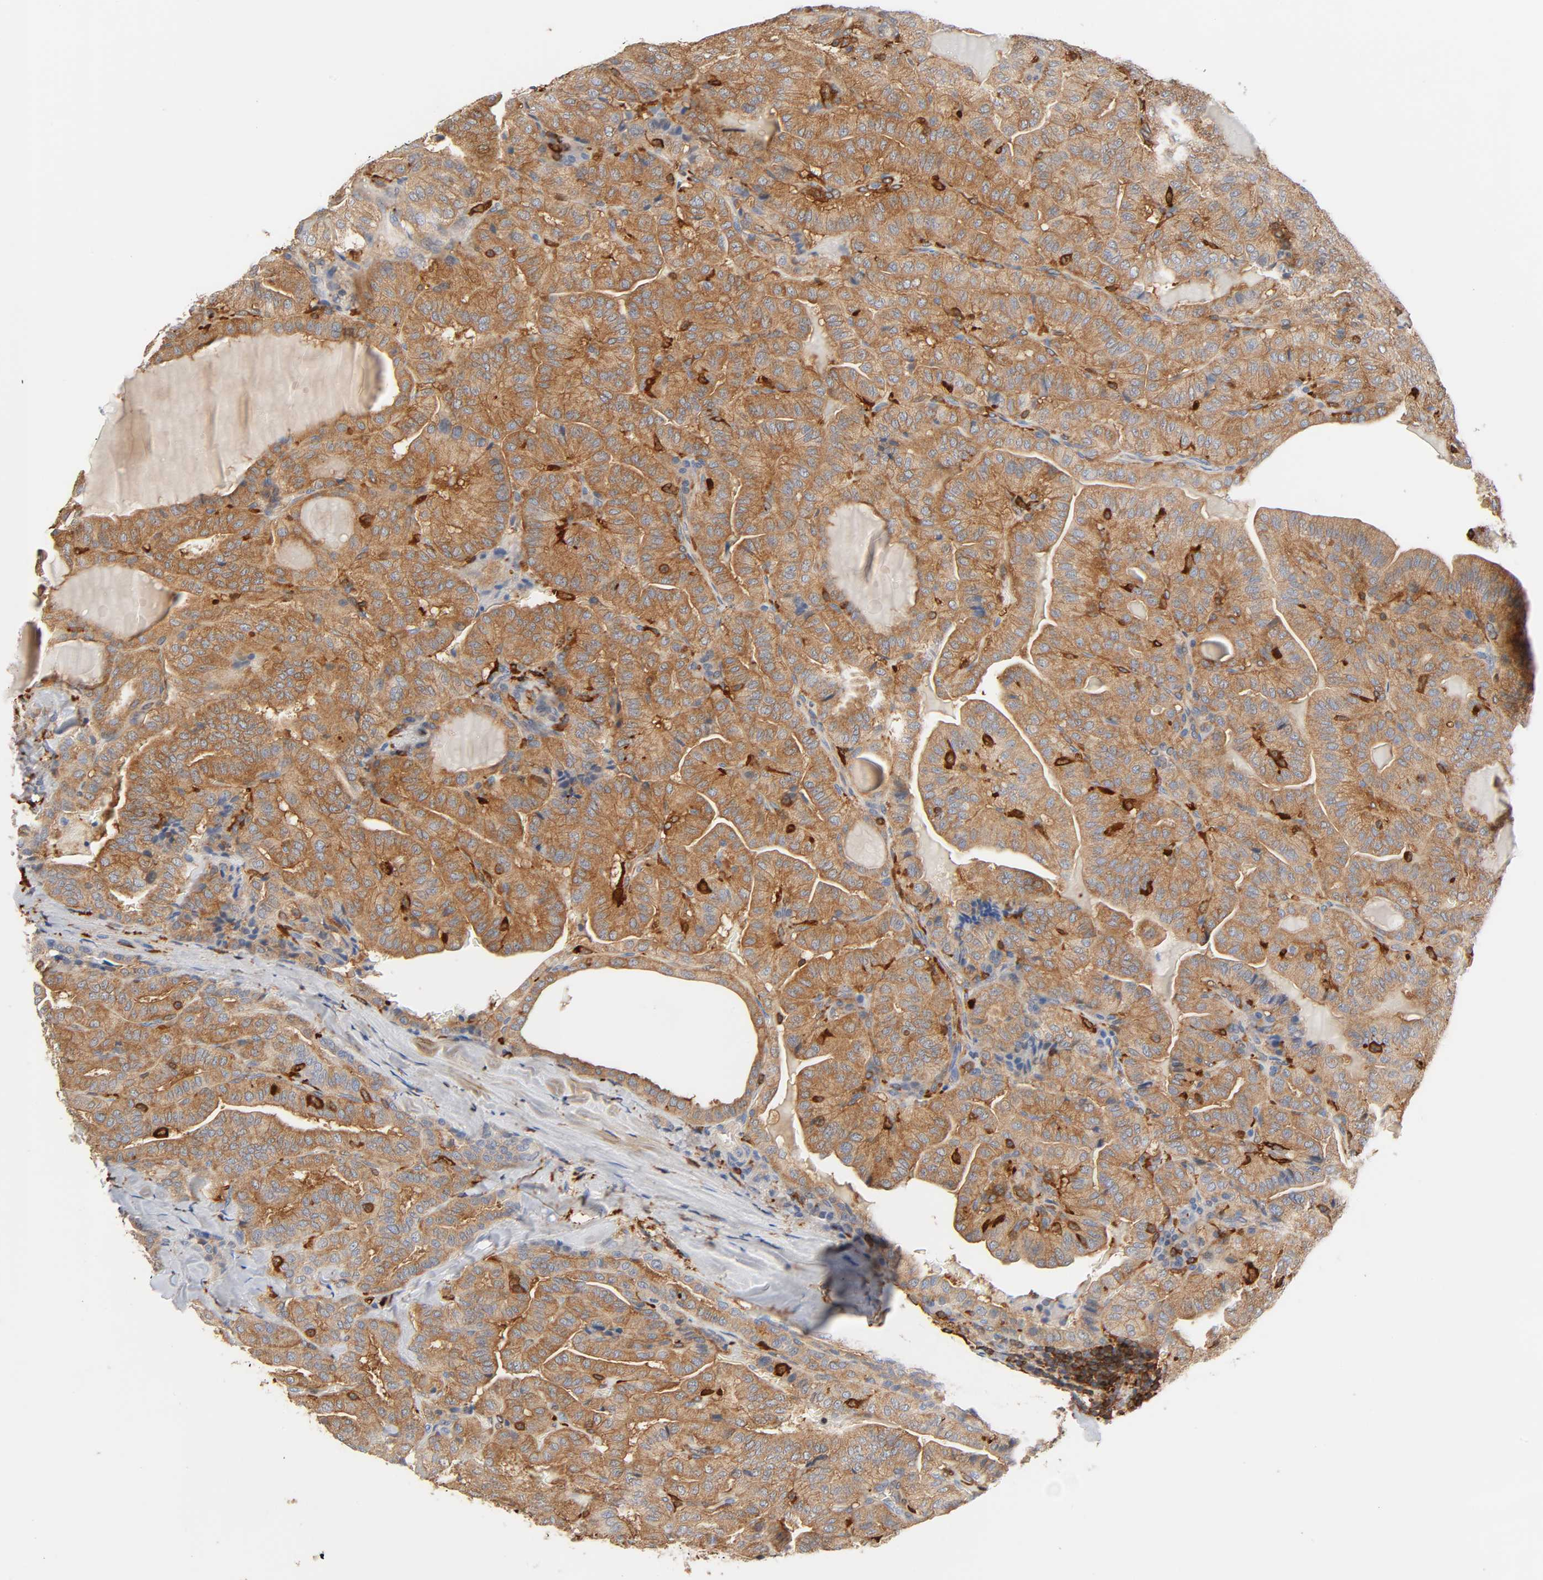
{"staining": {"intensity": "moderate", "quantity": ">75%", "location": "cytoplasmic/membranous"}, "tissue": "thyroid cancer", "cell_type": "Tumor cells", "image_type": "cancer", "snomed": [{"axis": "morphology", "description": "Papillary adenocarcinoma, NOS"}, {"axis": "topography", "description": "Thyroid gland"}], "caption": "Tumor cells show medium levels of moderate cytoplasmic/membranous staining in approximately >75% of cells in papillary adenocarcinoma (thyroid). (Brightfield microscopy of DAB IHC at high magnification).", "gene": "BIN1", "patient": {"sex": "male", "age": 77}}